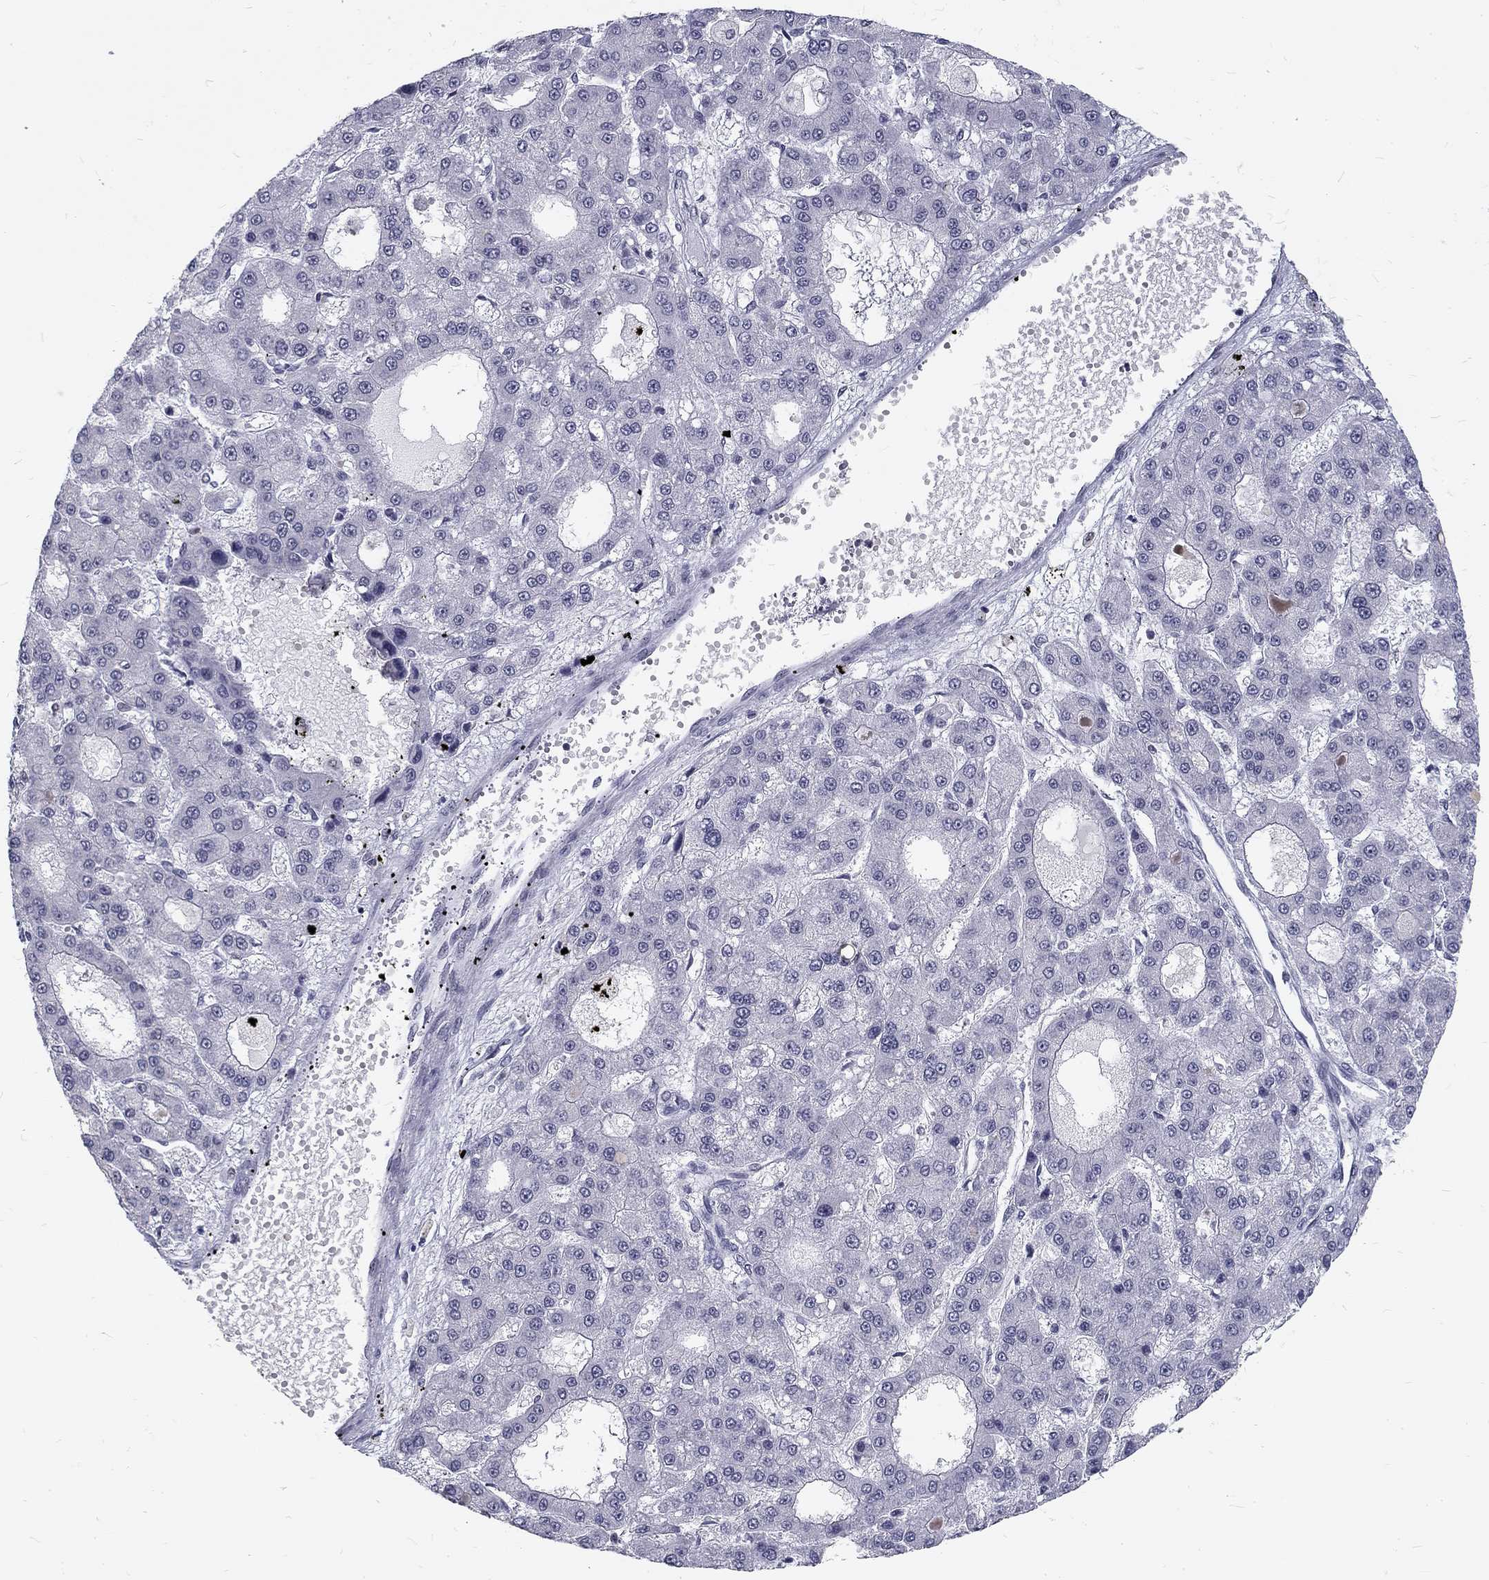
{"staining": {"intensity": "negative", "quantity": "none", "location": "none"}, "tissue": "liver cancer", "cell_type": "Tumor cells", "image_type": "cancer", "snomed": [{"axis": "morphology", "description": "Carcinoma, Hepatocellular, NOS"}, {"axis": "topography", "description": "Liver"}], "caption": "Tumor cells show no significant positivity in liver cancer (hepatocellular carcinoma). (Immunohistochemistry, brightfield microscopy, high magnification).", "gene": "SNORC", "patient": {"sex": "male", "age": 70}}